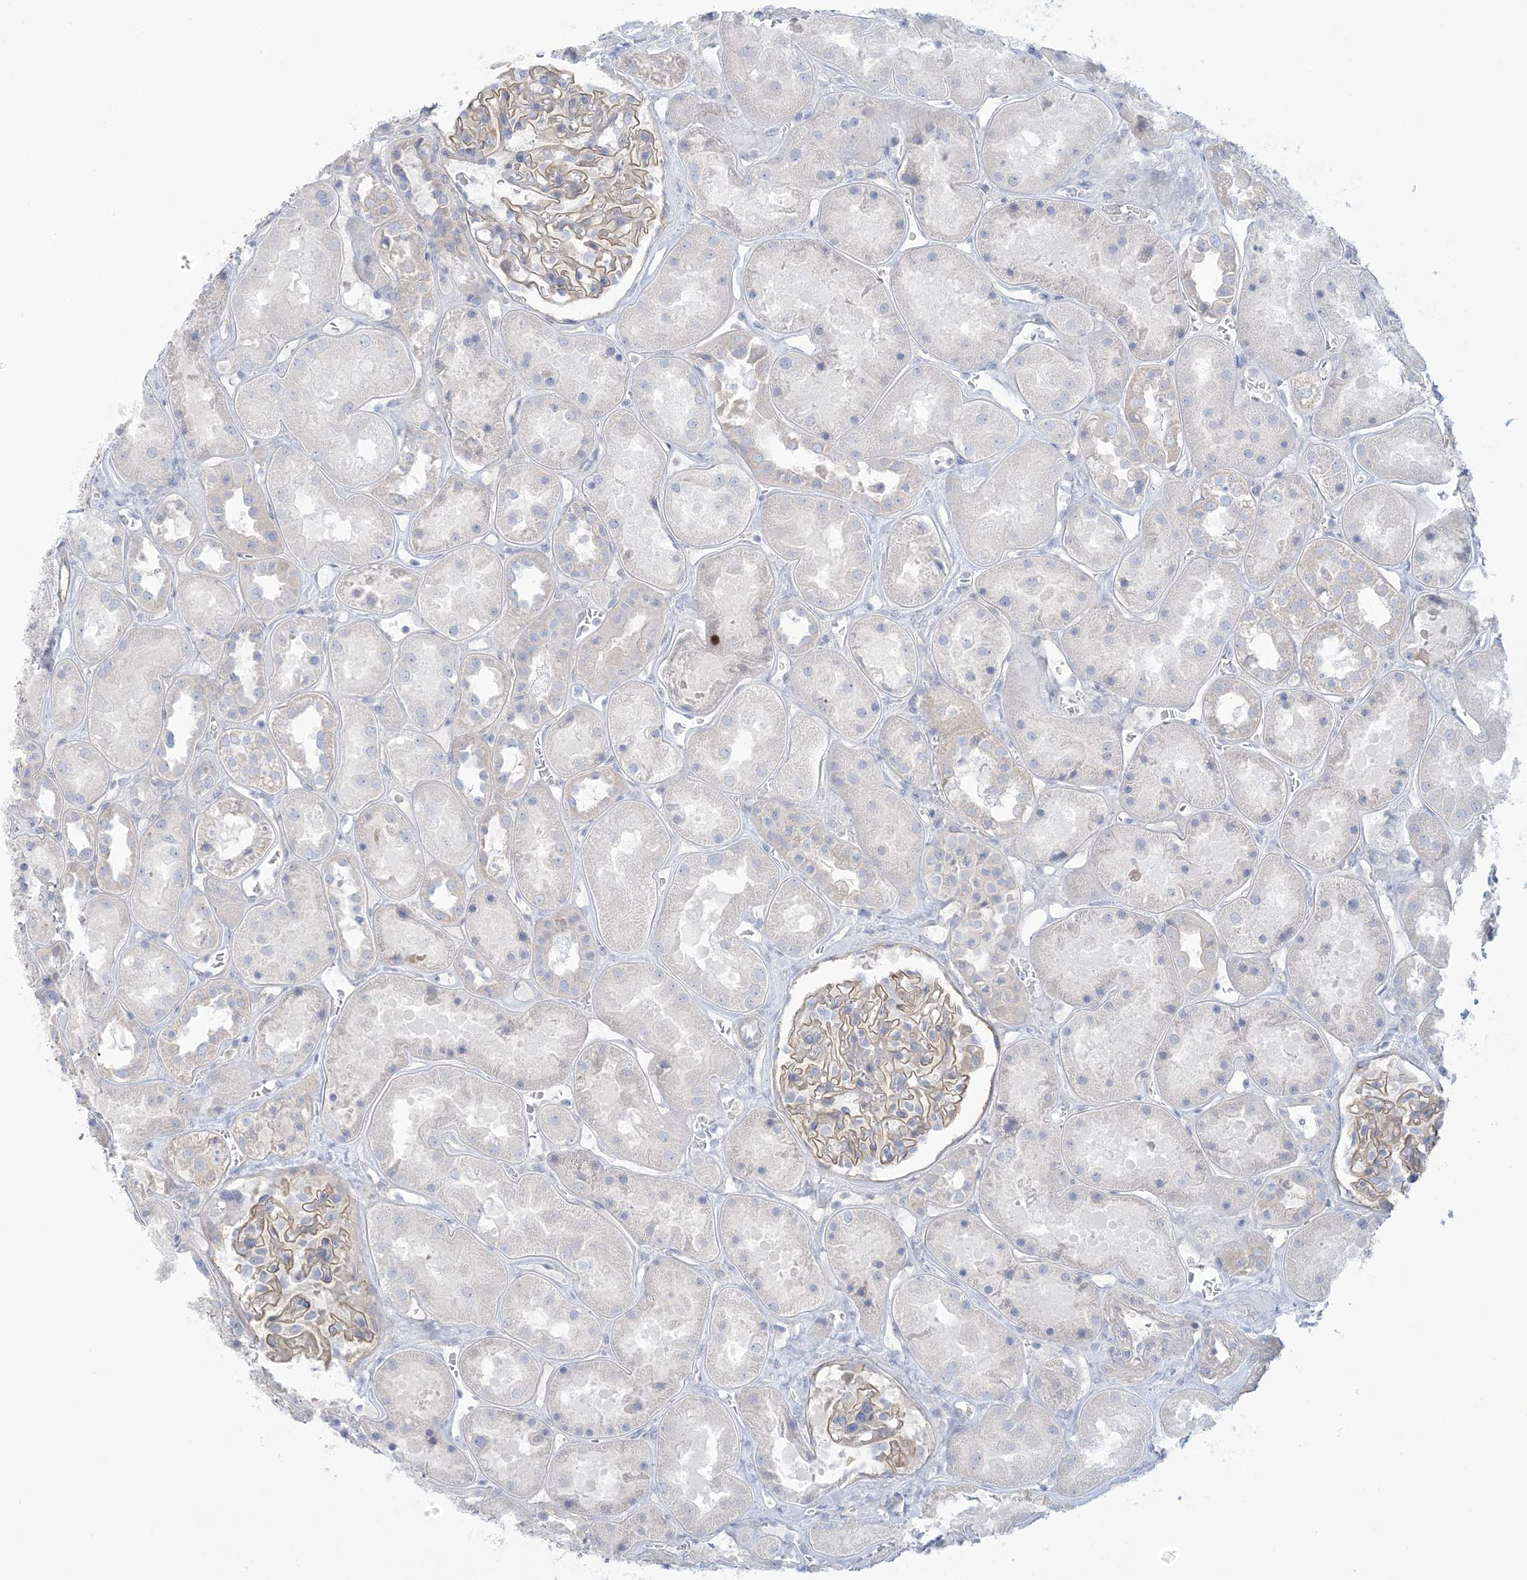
{"staining": {"intensity": "weak", "quantity": ">75%", "location": "cytoplasmic/membranous"}, "tissue": "kidney", "cell_type": "Cells in glomeruli", "image_type": "normal", "snomed": [{"axis": "morphology", "description": "Normal tissue, NOS"}, {"axis": "topography", "description": "Kidney"}], "caption": "Cells in glomeruli reveal low levels of weak cytoplasmic/membranous staining in about >75% of cells in benign kidney.", "gene": "MTHFD2L", "patient": {"sex": "male", "age": 70}}